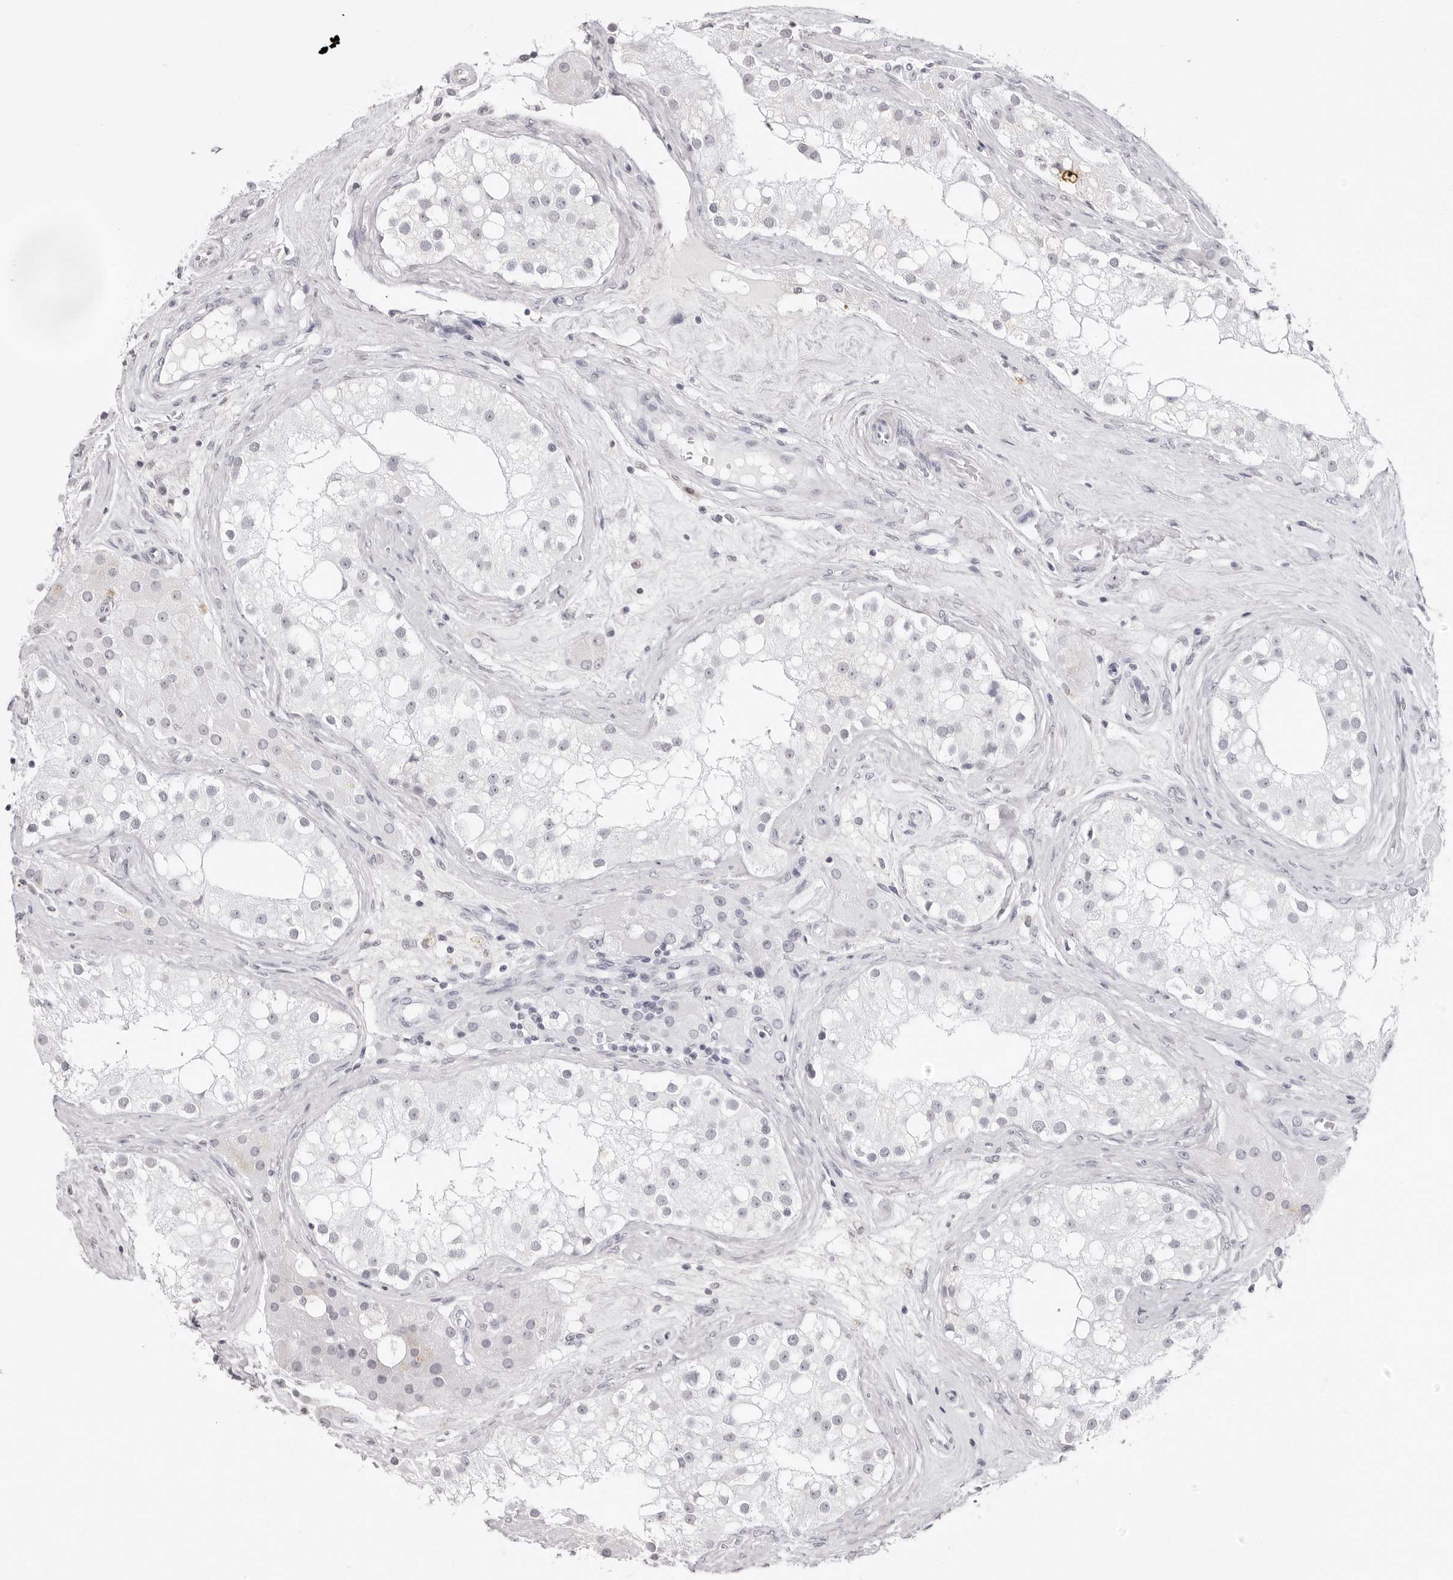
{"staining": {"intensity": "negative", "quantity": "none", "location": "none"}, "tissue": "testis", "cell_type": "Cells in seminiferous ducts", "image_type": "normal", "snomed": [{"axis": "morphology", "description": "Normal tissue, NOS"}, {"axis": "topography", "description": "Testis"}], "caption": "The immunohistochemistry (IHC) photomicrograph has no significant staining in cells in seminiferous ducts of testis. (DAB (3,3'-diaminobenzidine) immunohistochemistry (IHC) visualized using brightfield microscopy, high magnification).", "gene": "CST5", "patient": {"sex": "male", "age": 84}}